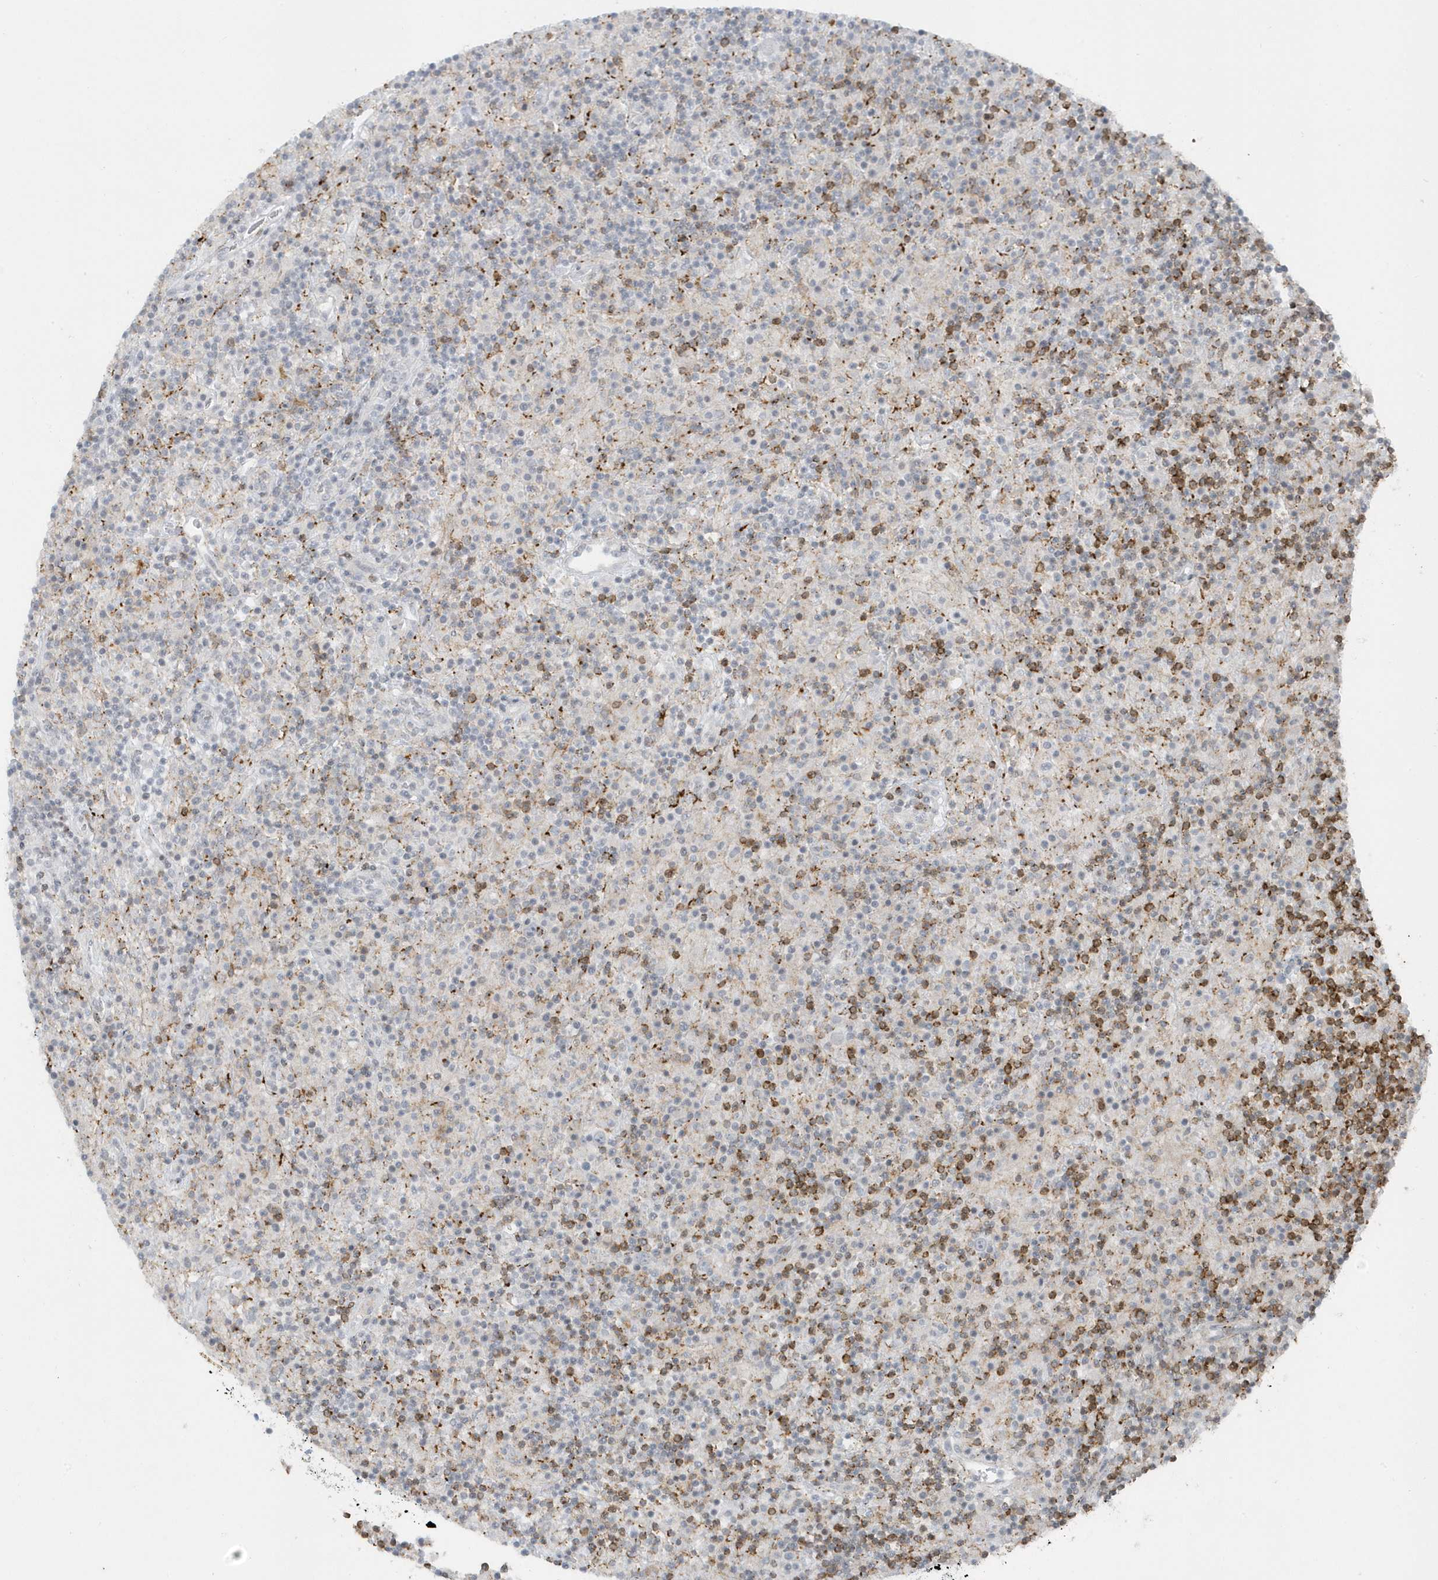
{"staining": {"intensity": "negative", "quantity": "none", "location": "none"}, "tissue": "lymphoma", "cell_type": "Tumor cells", "image_type": "cancer", "snomed": [{"axis": "morphology", "description": "Hodgkin's disease, NOS"}, {"axis": "topography", "description": "Lymph node"}], "caption": "DAB immunohistochemical staining of human lymphoma reveals no significant expression in tumor cells. (DAB IHC visualized using brightfield microscopy, high magnification).", "gene": "CACNB2", "patient": {"sex": "male", "age": 70}}